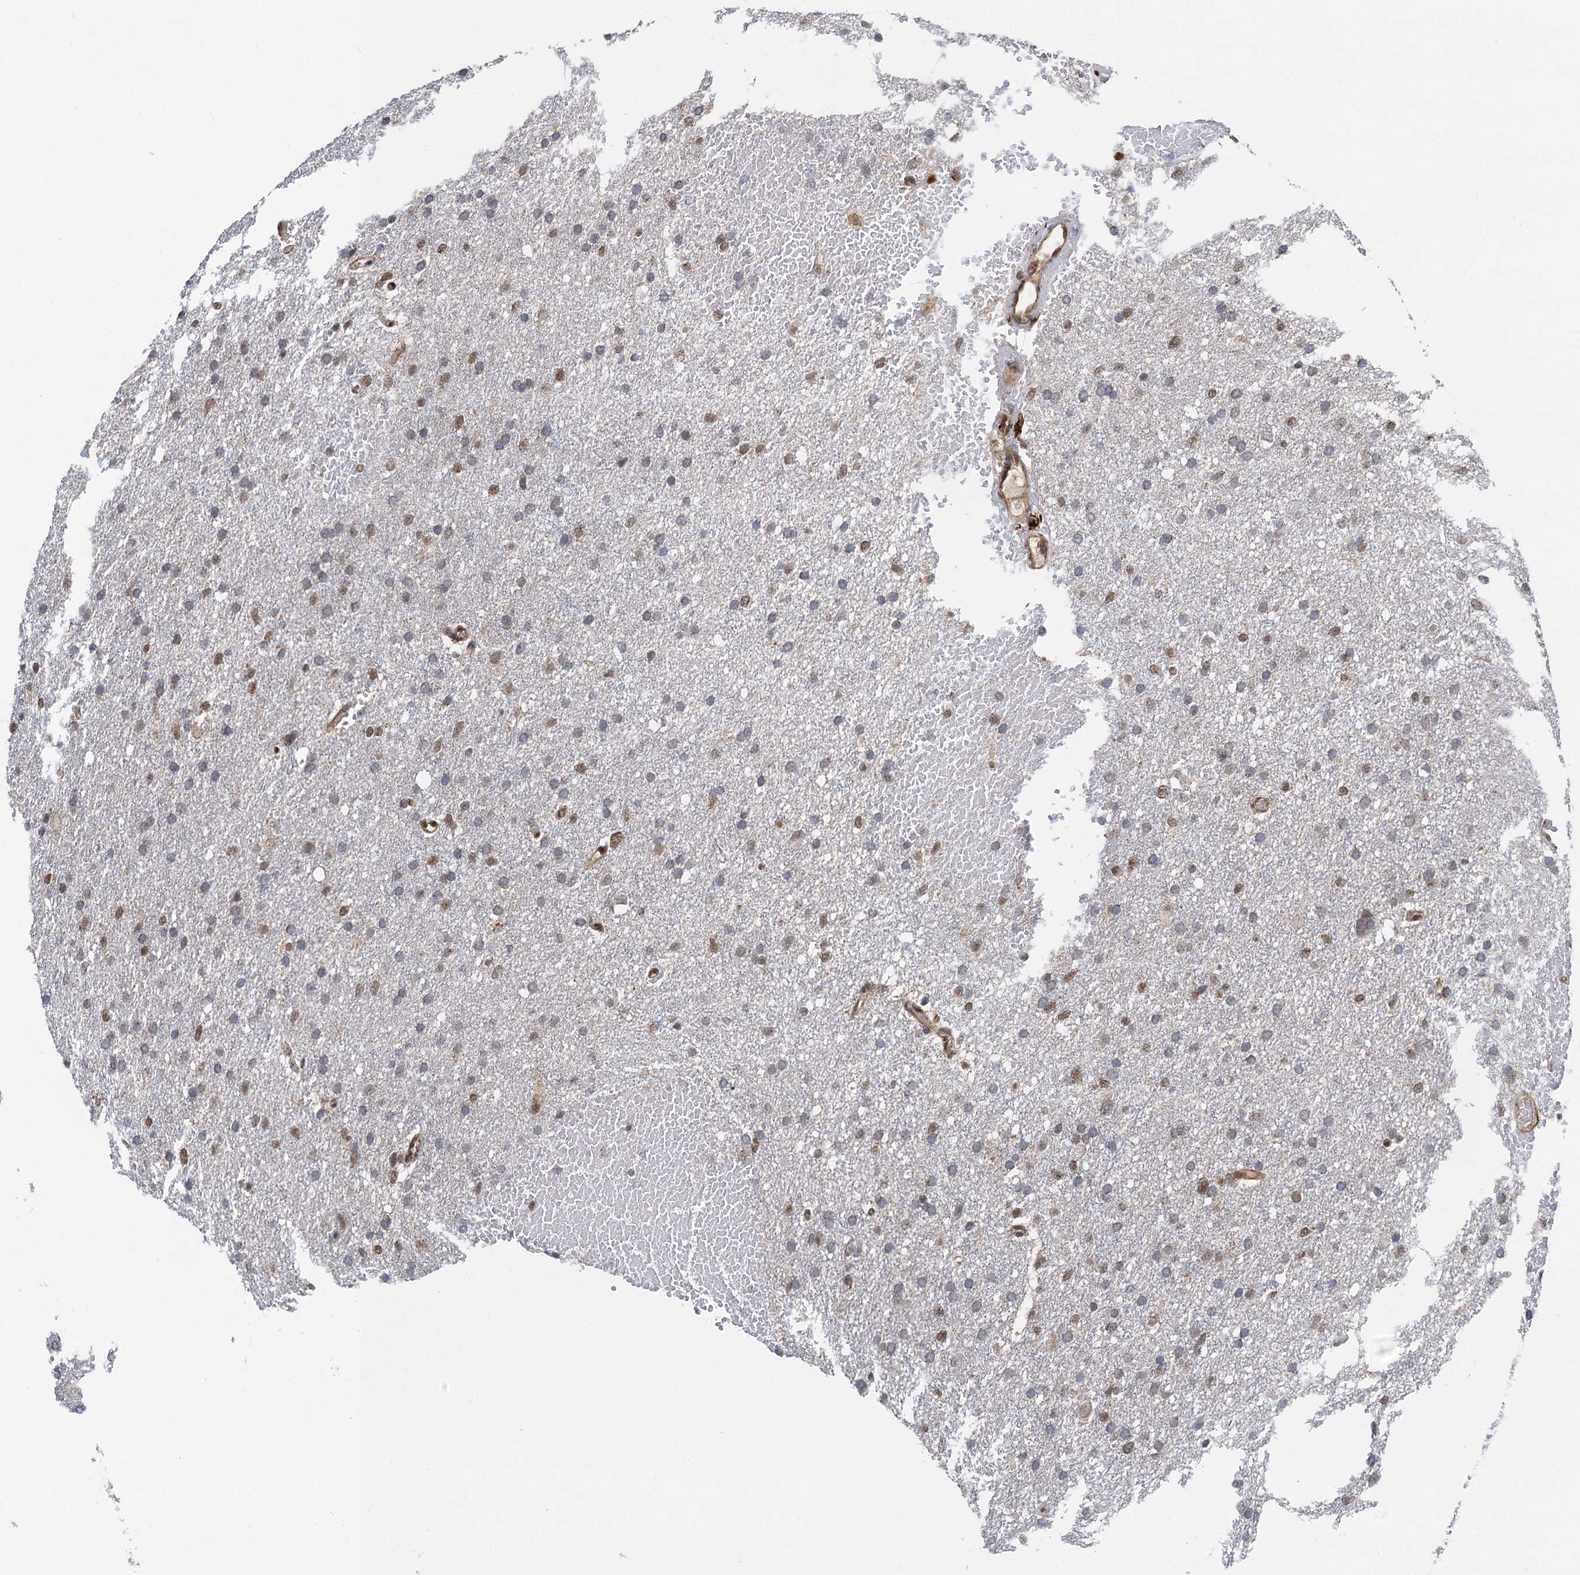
{"staining": {"intensity": "moderate", "quantity": "<25%", "location": "nuclear"}, "tissue": "glioma", "cell_type": "Tumor cells", "image_type": "cancer", "snomed": [{"axis": "morphology", "description": "Glioma, malignant, High grade"}, {"axis": "topography", "description": "Cerebral cortex"}], "caption": "Moderate nuclear staining is present in about <25% of tumor cells in high-grade glioma (malignant).", "gene": "CMPK2", "patient": {"sex": "female", "age": 36}}